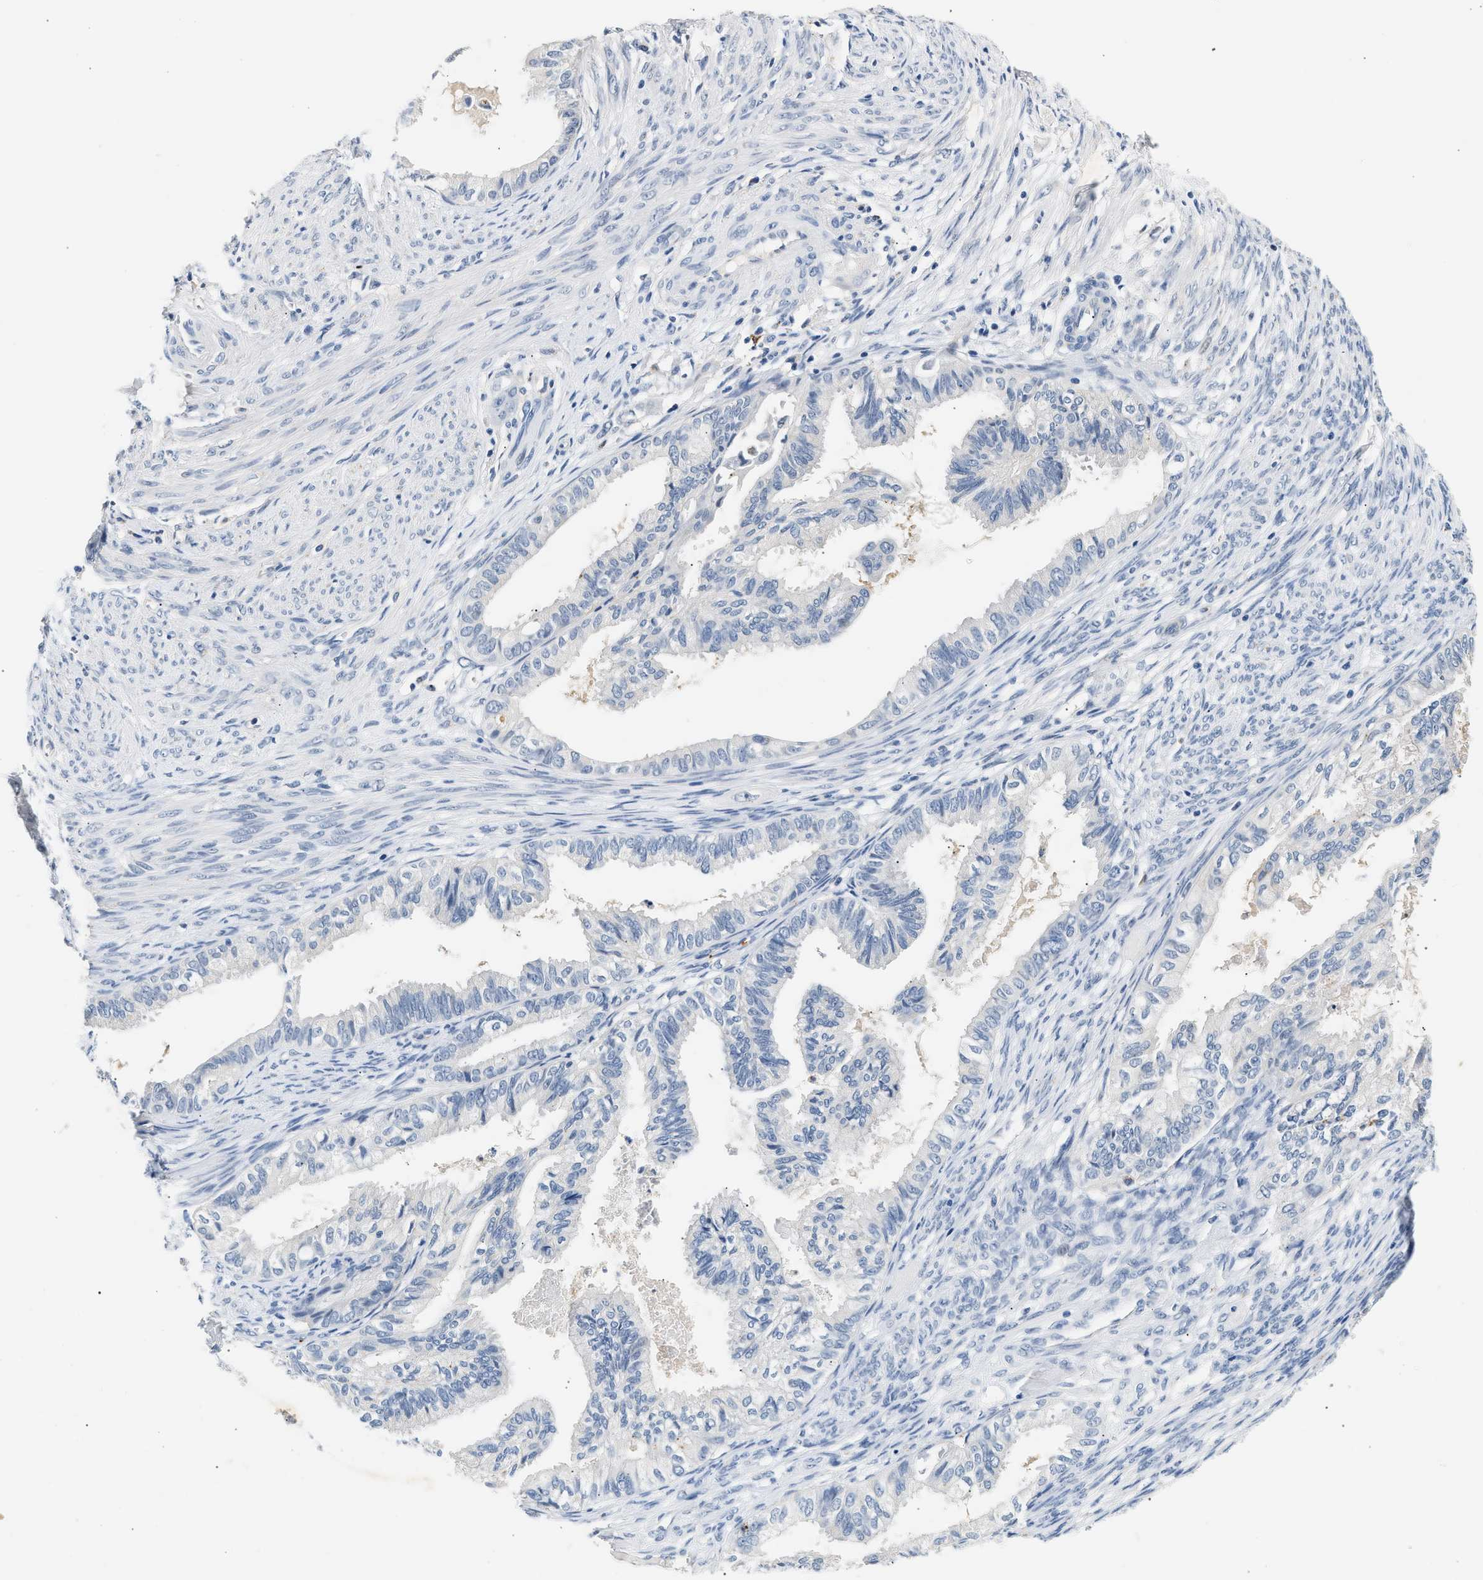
{"staining": {"intensity": "negative", "quantity": "none", "location": "none"}, "tissue": "cervical cancer", "cell_type": "Tumor cells", "image_type": "cancer", "snomed": [{"axis": "morphology", "description": "Normal tissue, NOS"}, {"axis": "morphology", "description": "Adenocarcinoma, NOS"}, {"axis": "topography", "description": "Cervix"}, {"axis": "topography", "description": "Endometrium"}], "caption": "Immunohistochemical staining of human cervical adenocarcinoma reveals no significant positivity in tumor cells.", "gene": "MED22", "patient": {"sex": "female", "age": 86}}